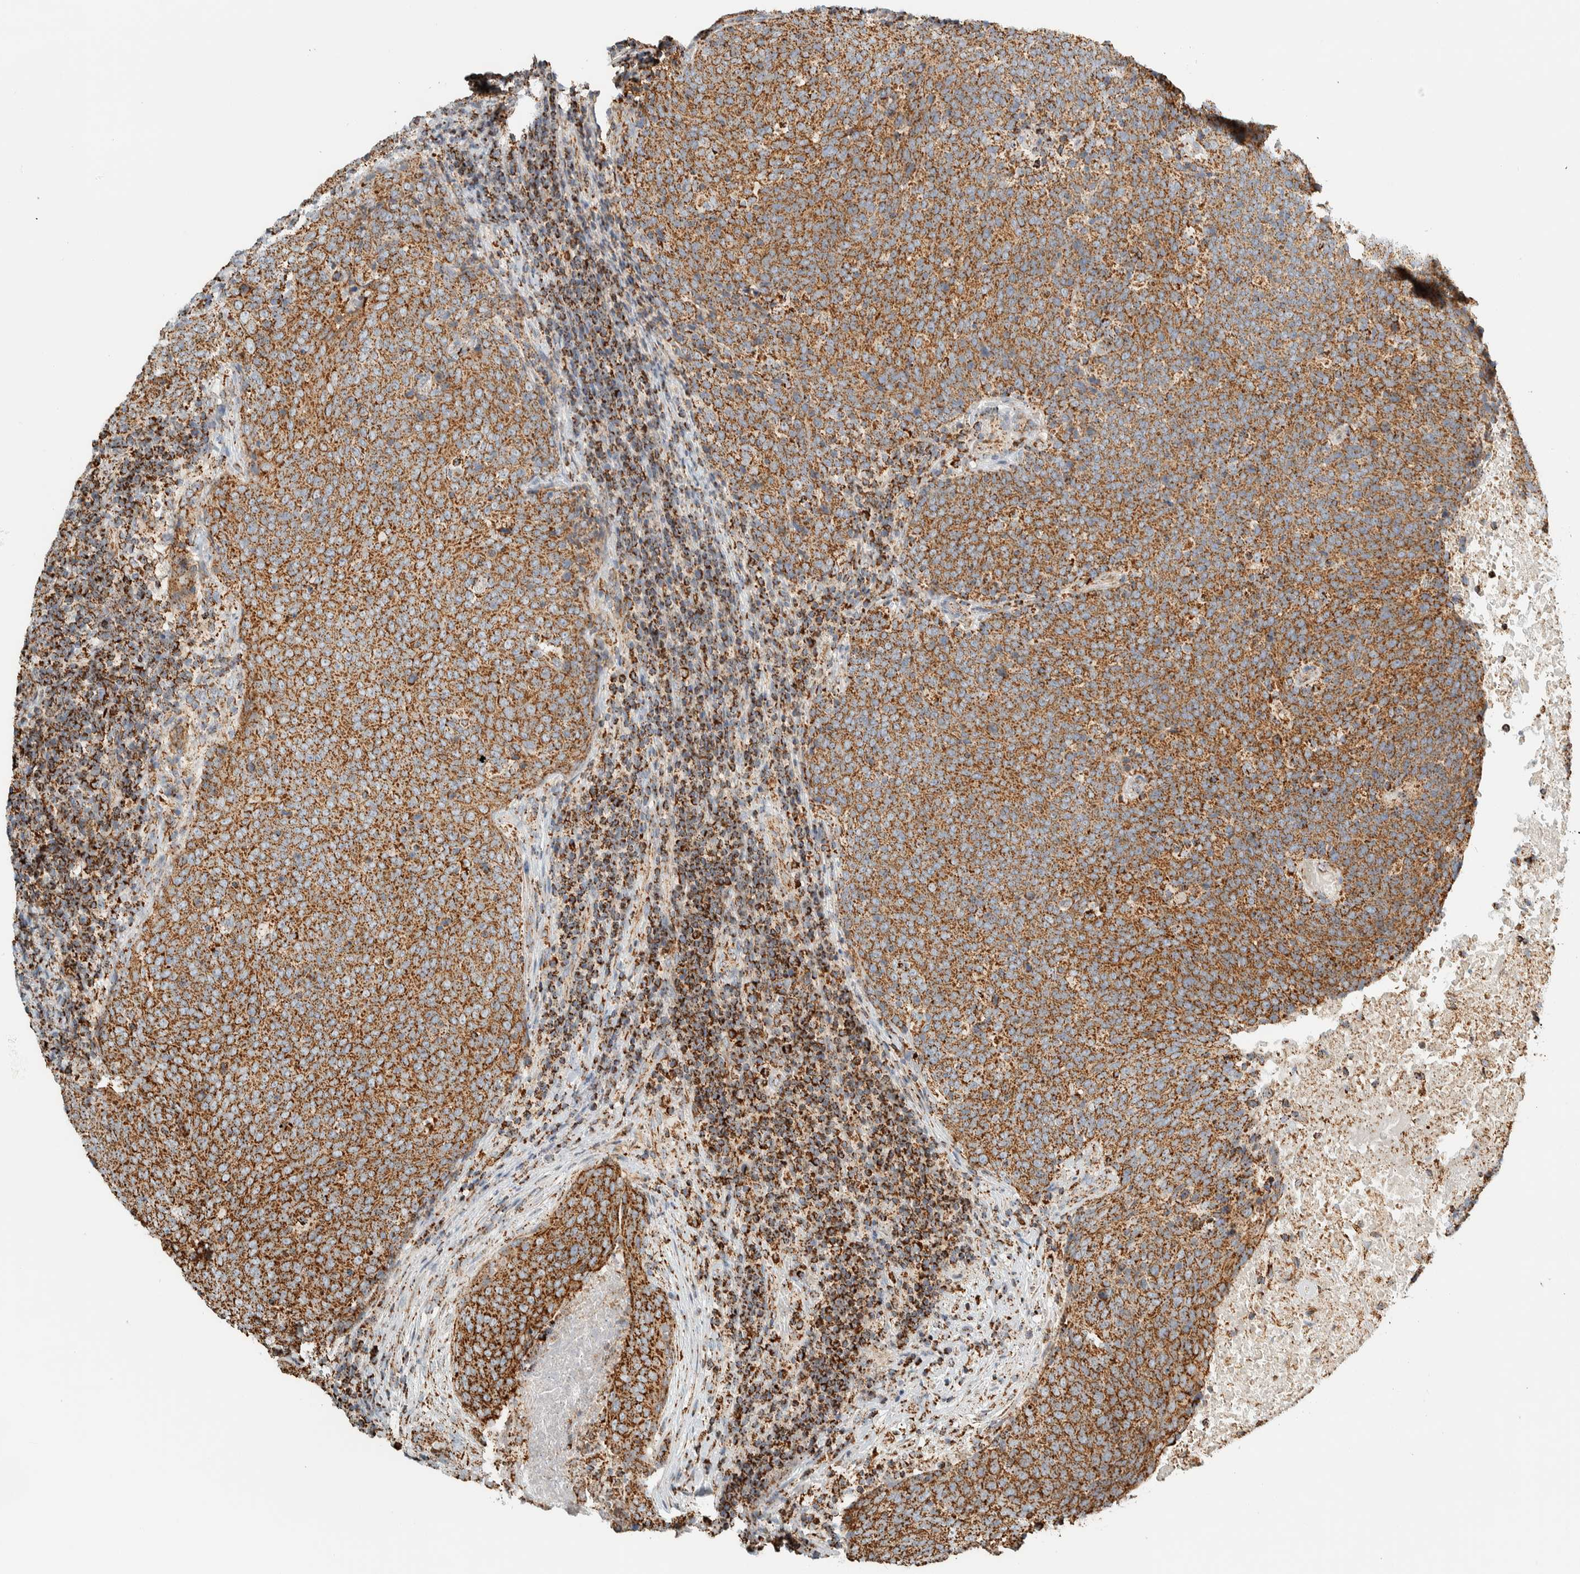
{"staining": {"intensity": "moderate", "quantity": ">75%", "location": "cytoplasmic/membranous"}, "tissue": "head and neck cancer", "cell_type": "Tumor cells", "image_type": "cancer", "snomed": [{"axis": "morphology", "description": "Squamous cell carcinoma, NOS"}, {"axis": "morphology", "description": "Squamous cell carcinoma, metastatic, NOS"}, {"axis": "topography", "description": "Lymph node"}, {"axis": "topography", "description": "Head-Neck"}], "caption": "Human head and neck squamous cell carcinoma stained with a protein marker reveals moderate staining in tumor cells.", "gene": "ZNF454", "patient": {"sex": "male", "age": 62}}